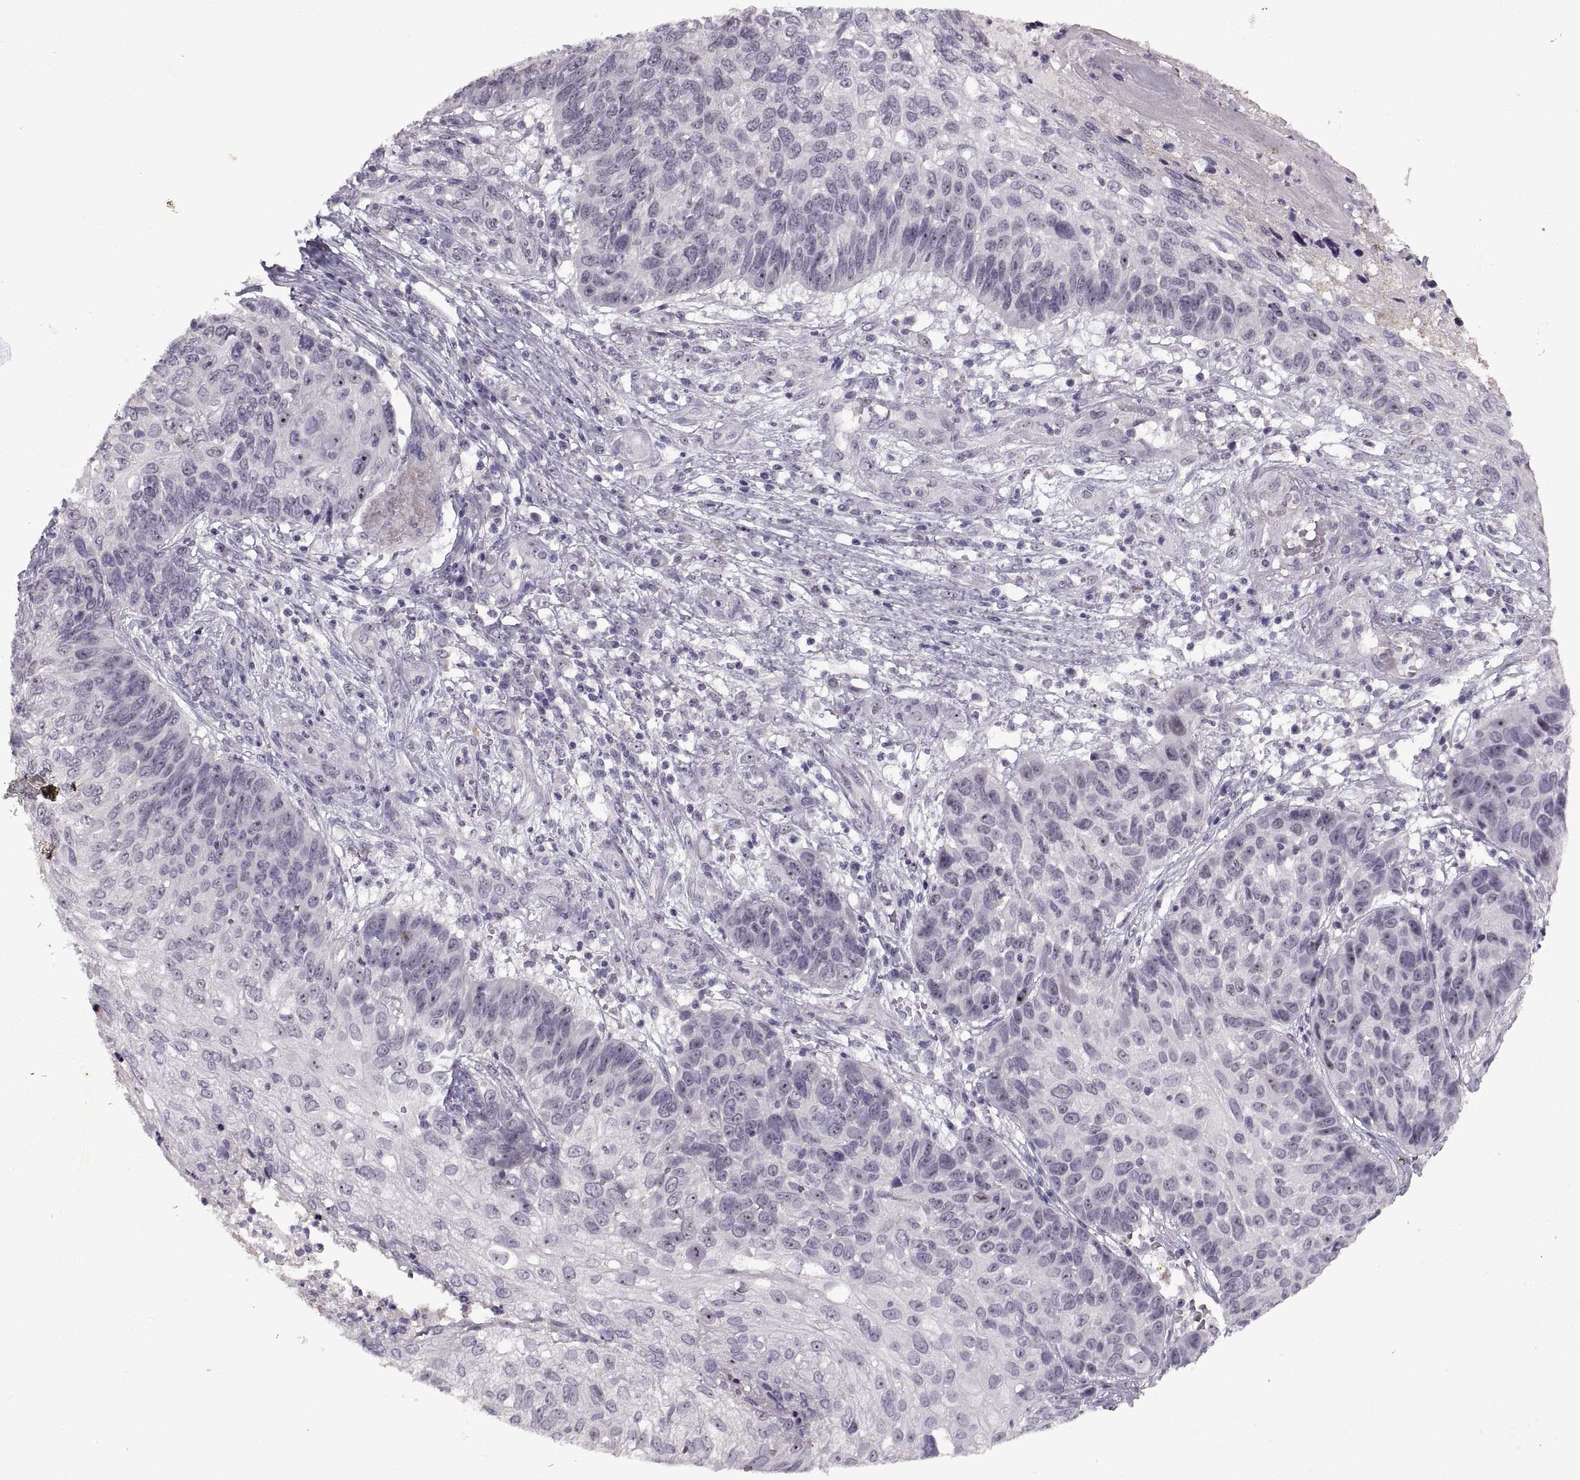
{"staining": {"intensity": "strong", "quantity": "<25%", "location": "nuclear"}, "tissue": "skin cancer", "cell_type": "Tumor cells", "image_type": "cancer", "snomed": [{"axis": "morphology", "description": "Squamous cell carcinoma, NOS"}, {"axis": "topography", "description": "Skin"}], "caption": "Brown immunohistochemical staining in human squamous cell carcinoma (skin) displays strong nuclear positivity in approximately <25% of tumor cells. The protein is stained brown, and the nuclei are stained in blue (DAB IHC with brightfield microscopy, high magnification).", "gene": "SINHCAF", "patient": {"sex": "male", "age": 92}}